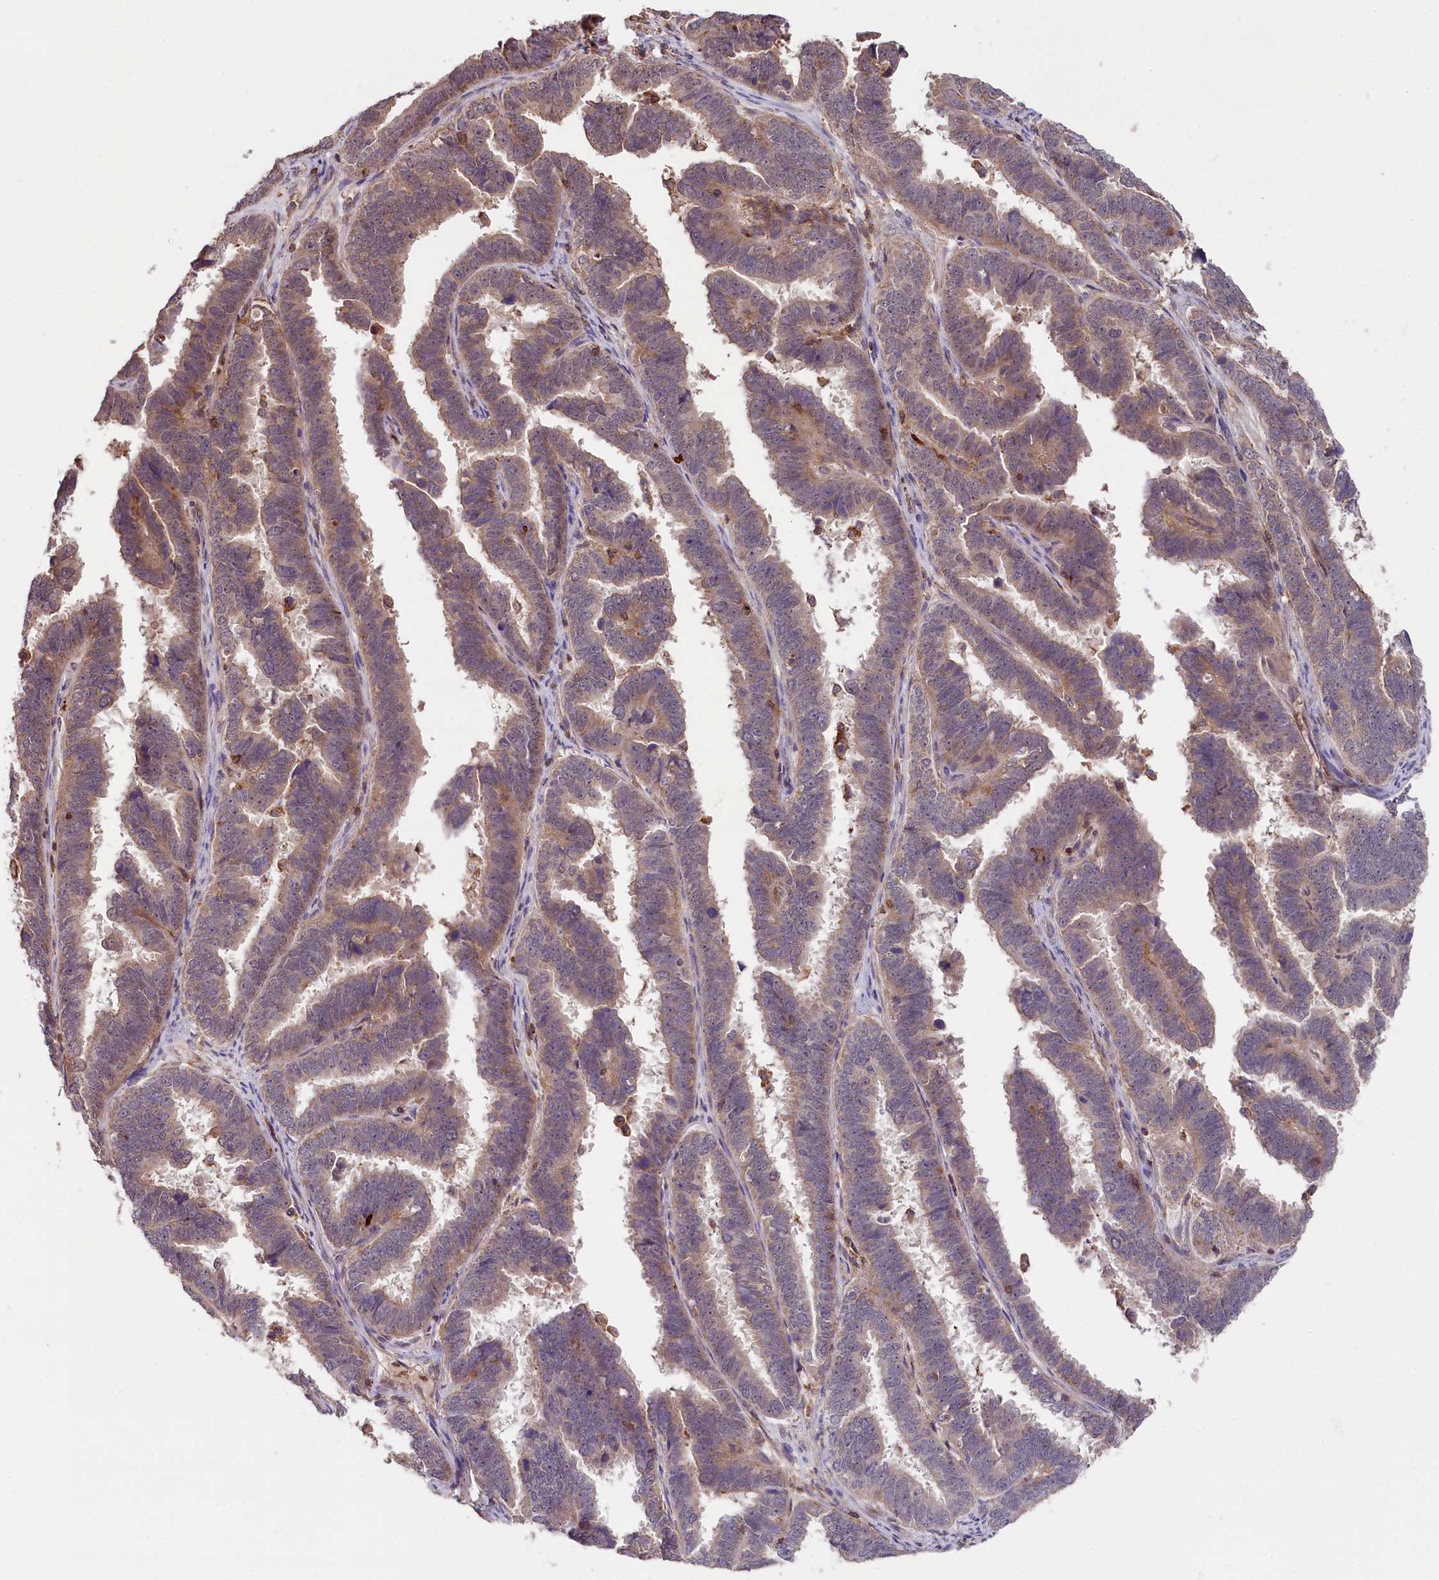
{"staining": {"intensity": "weak", "quantity": "25%-75%", "location": "cytoplasmic/membranous"}, "tissue": "endometrial cancer", "cell_type": "Tumor cells", "image_type": "cancer", "snomed": [{"axis": "morphology", "description": "Adenocarcinoma, NOS"}, {"axis": "topography", "description": "Endometrium"}], "caption": "Approximately 25%-75% of tumor cells in human adenocarcinoma (endometrial) display weak cytoplasmic/membranous protein positivity as visualized by brown immunohistochemical staining.", "gene": "SKIDA1", "patient": {"sex": "female", "age": 75}}